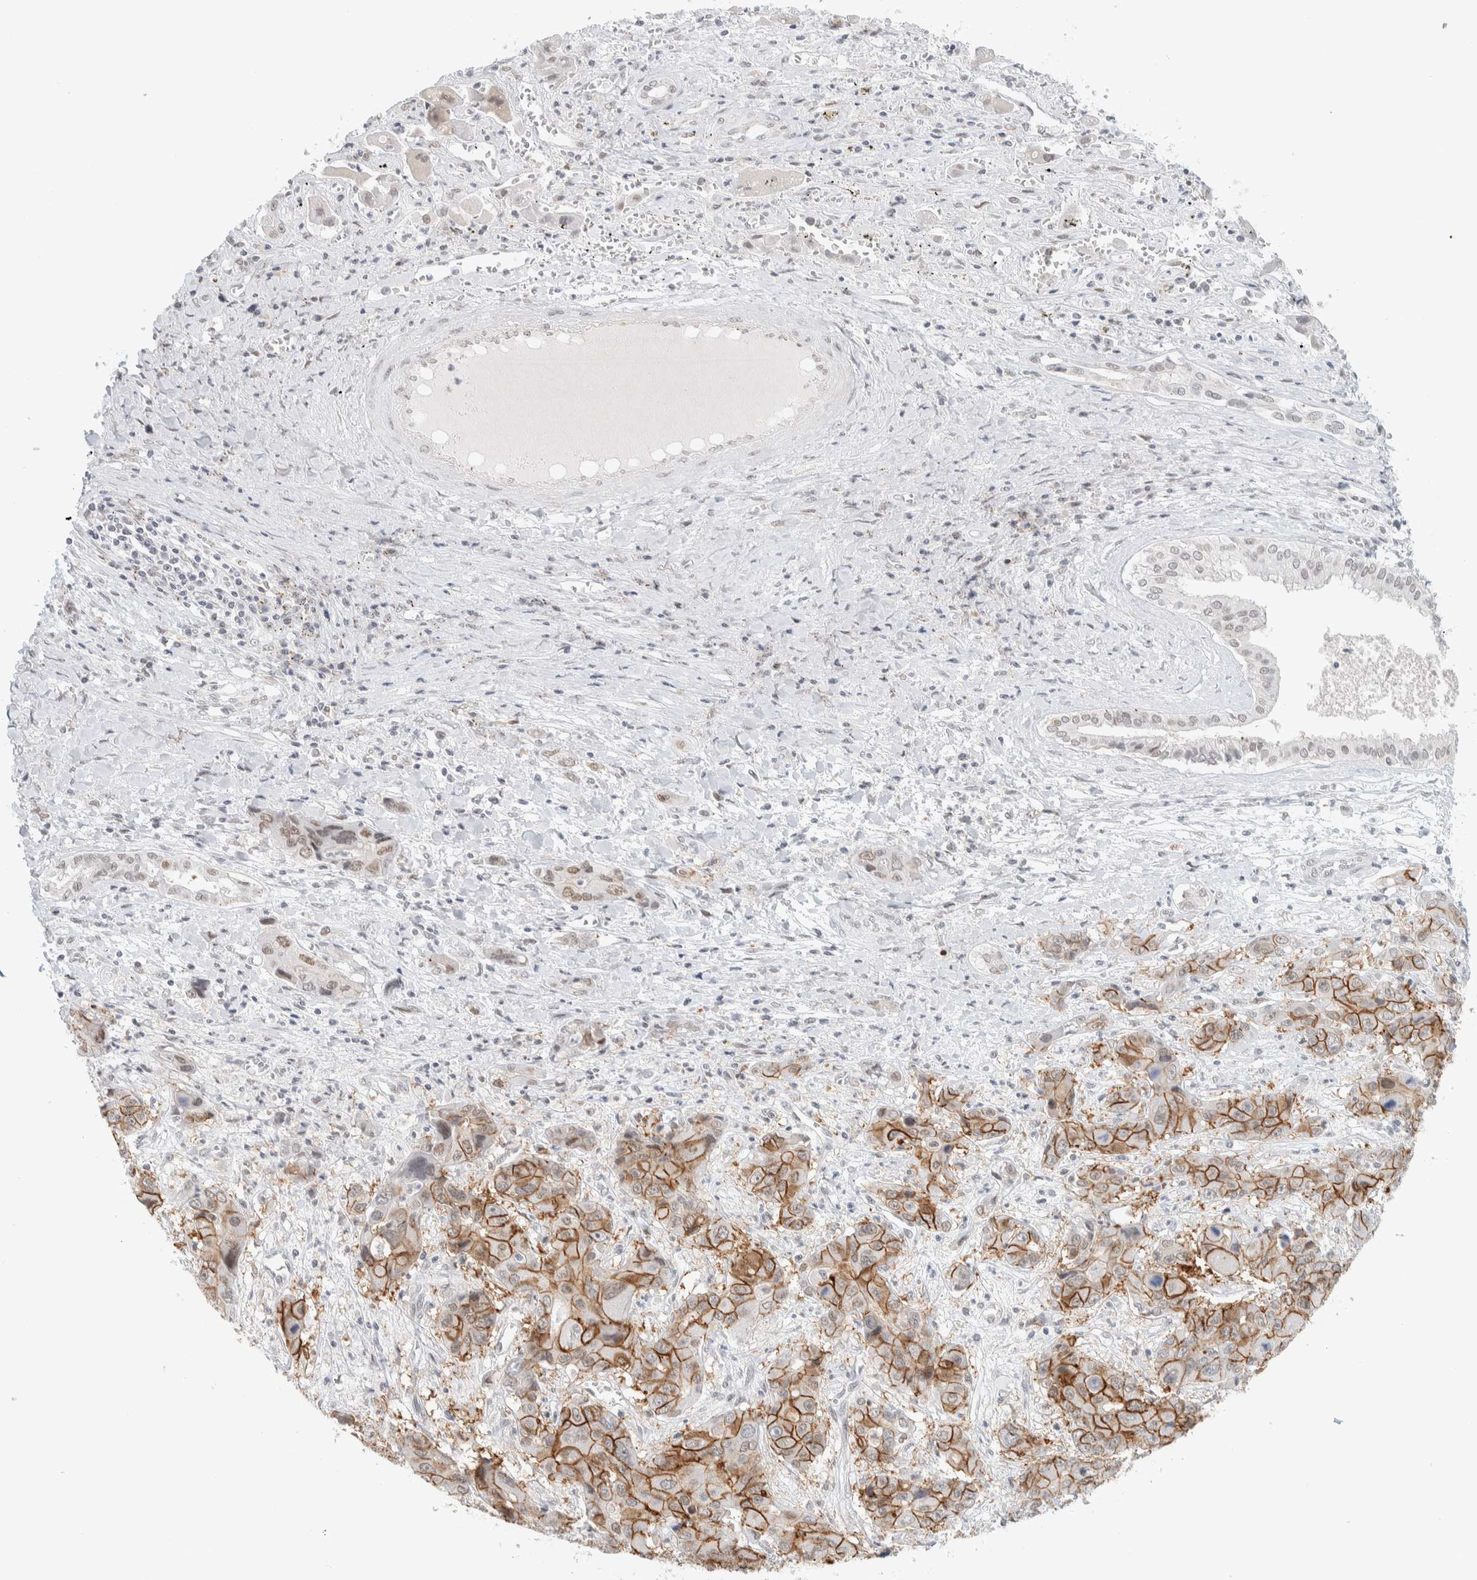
{"staining": {"intensity": "moderate", "quantity": "25%-75%", "location": "cytoplasmic/membranous,nuclear"}, "tissue": "liver cancer", "cell_type": "Tumor cells", "image_type": "cancer", "snomed": [{"axis": "morphology", "description": "Cholangiocarcinoma"}, {"axis": "topography", "description": "Liver"}], "caption": "Moderate cytoplasmic/membranous and nuclear expression for a protein is appreciated in about 25%-75% of tumor cells of cholangiocarcinoma (liver) using immunohistochemistry.", "gene": "CDH17", "patient": {"sex": "male", "age": 67}}